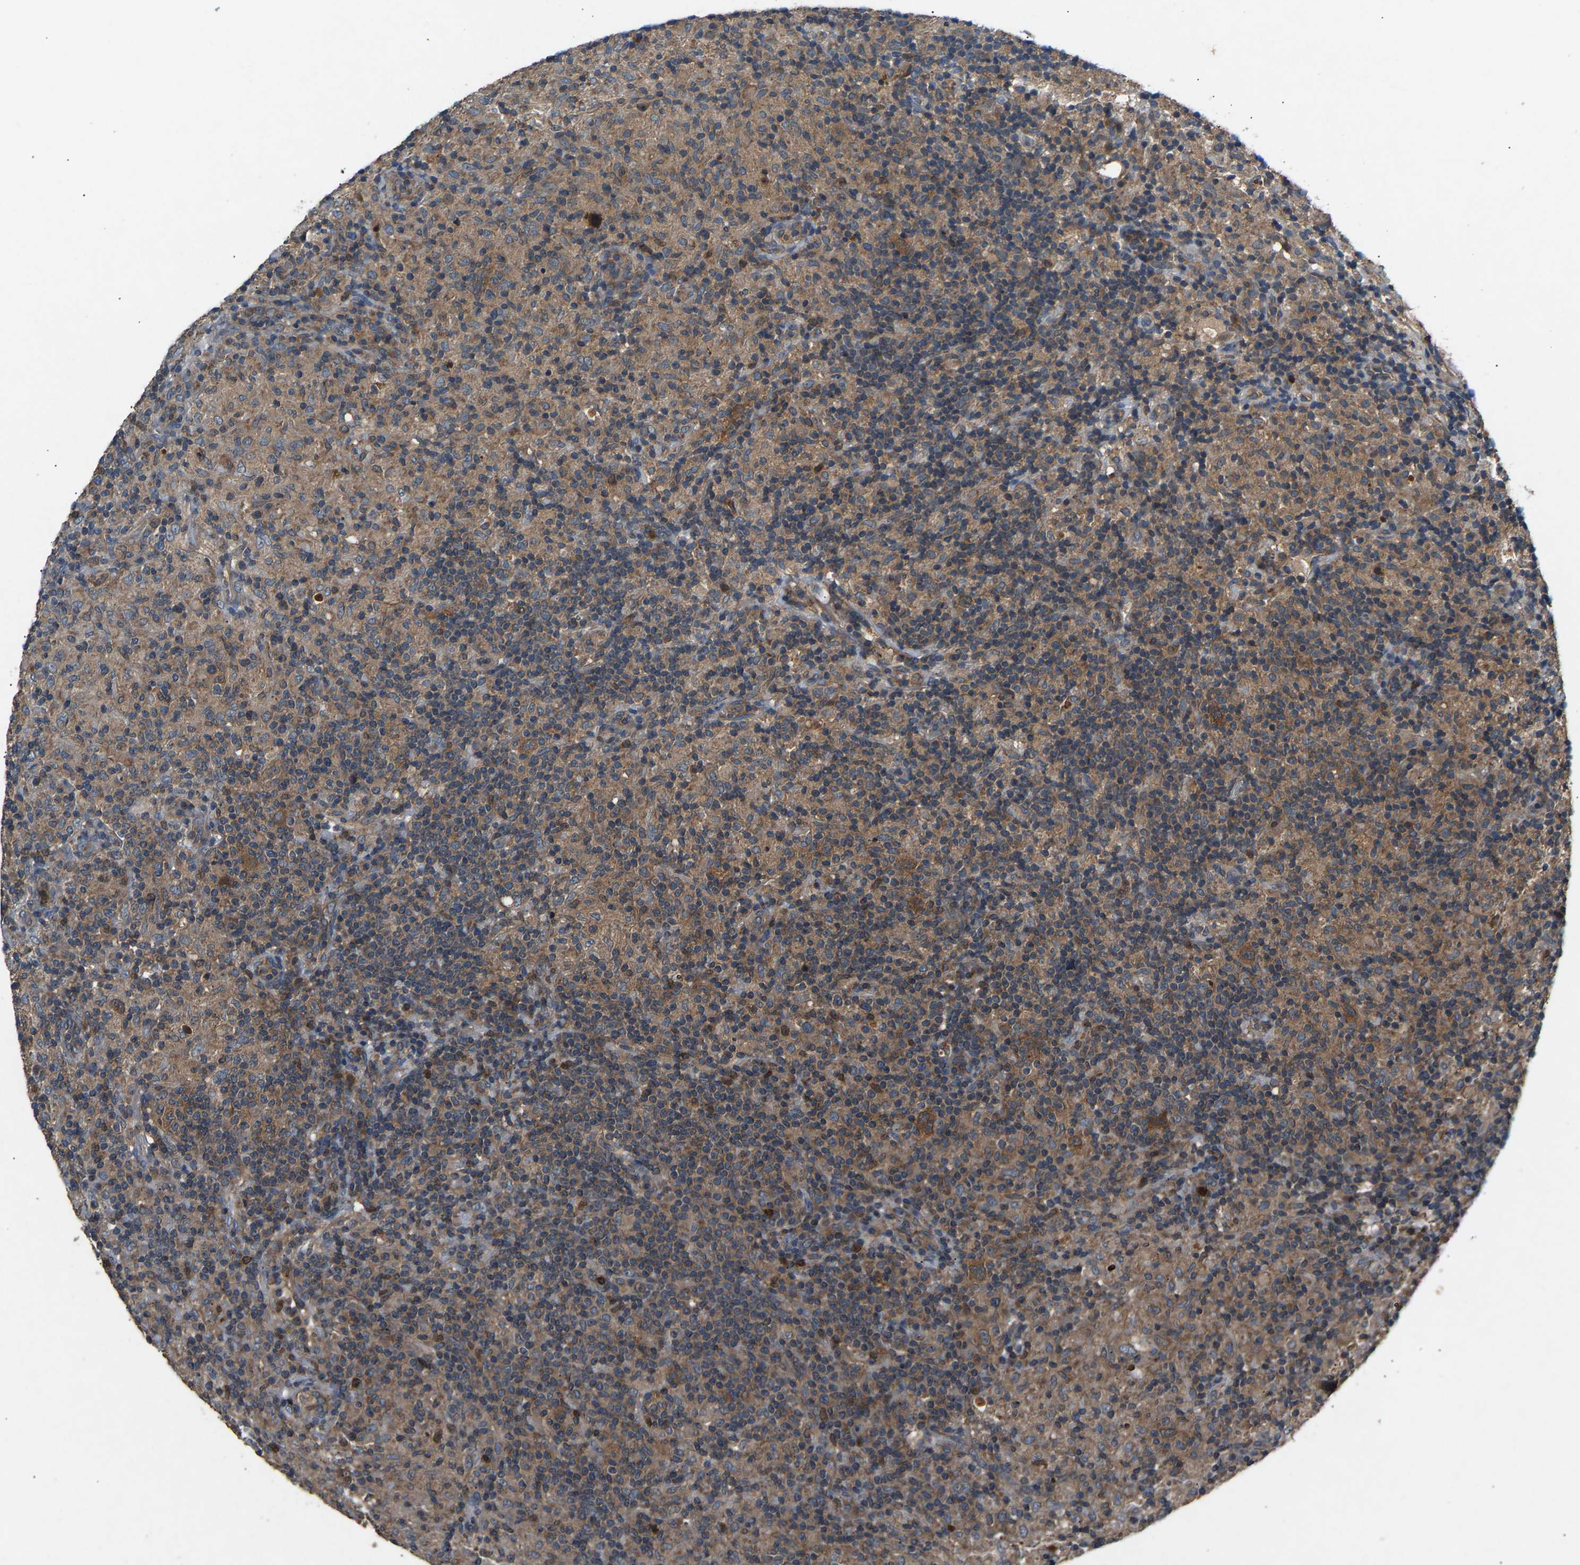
{"staining": {"intensity": "moderate", "quantity": ">75%", "location": "cytoplasmic/membranous"}, "tissue": "lymphoma", "cell_type": "Tumor cells", "image_type": "cancer", "snomed": [{"axis": "morphology", "description": "Hodgkin's disease, NOS"}, {"axis": "topography", "description": "Lymph node"}], "caption": "An immunohistochemistry micrograph of neoplastic tissue is shown. Protein staining in brown highlights moderate cytoplasmic/membranous positivity in lymphoma within tumor cells. Immunohistochemistry stains the protein of interest in brown and the nuclei are stained blue.", "gene": "PPID", "patient": {"sex": "male", "age": 70}}